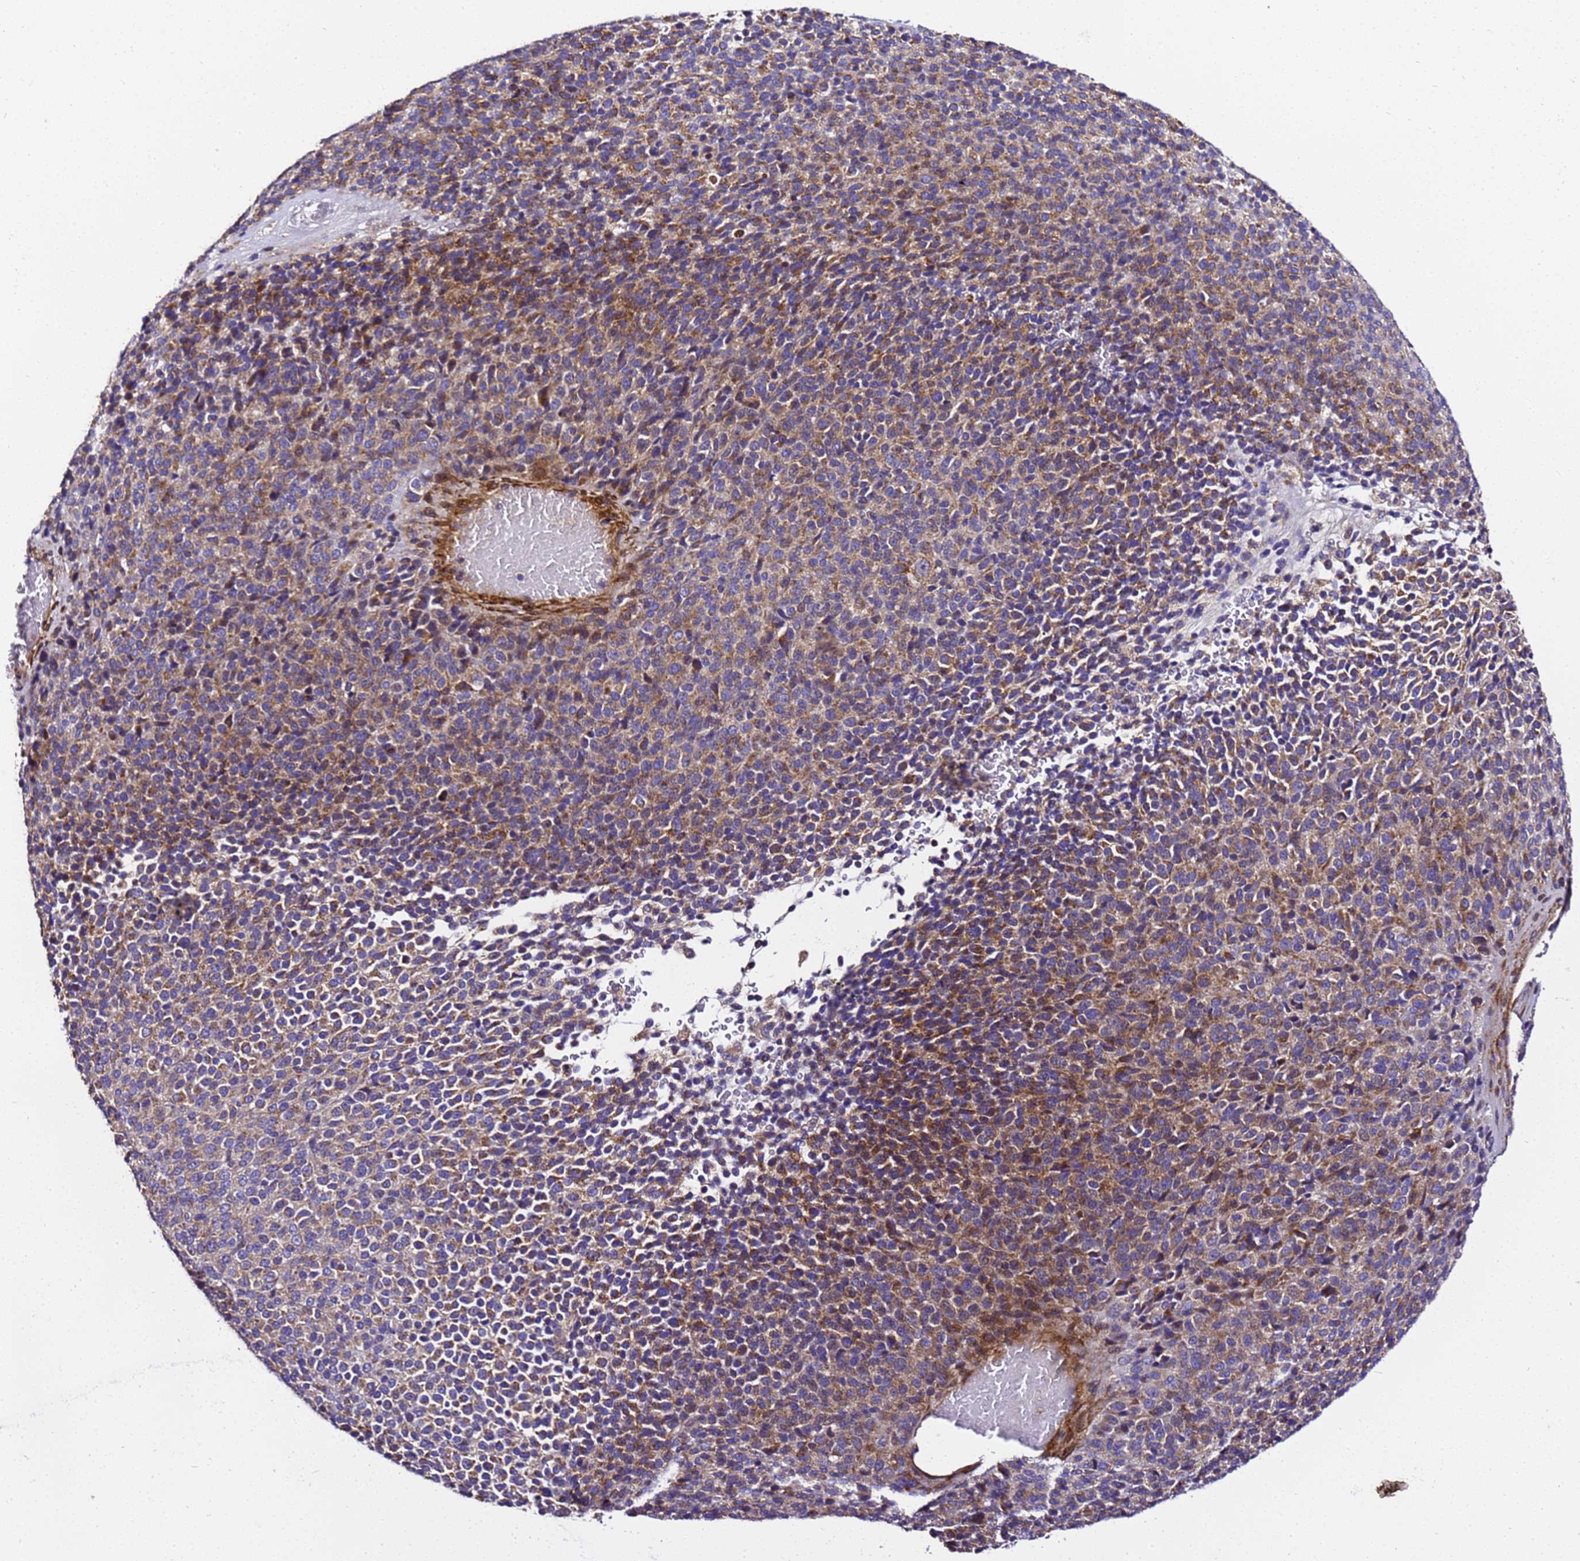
{"staining": {"intensity": "moderate", "quantity": "25%-75%", "location": "cytoplasmic/membranous"}, "tissue": "melanoma", "cell_type": "Tumor cells", "image_type": "cancer", "snomed": [{"axis": "morphology", "description": "Malignant melanoma, Metastatic site"}, {"axis": "topography", "description": "Brain"}], "caption": "A histopathology image of melanoma stained for a protein shows moderate cytoplasmic/membranous brown staining in tumor cells.", "gene": "ZNF417", "patient": {"sex": "female", "age": 56}}